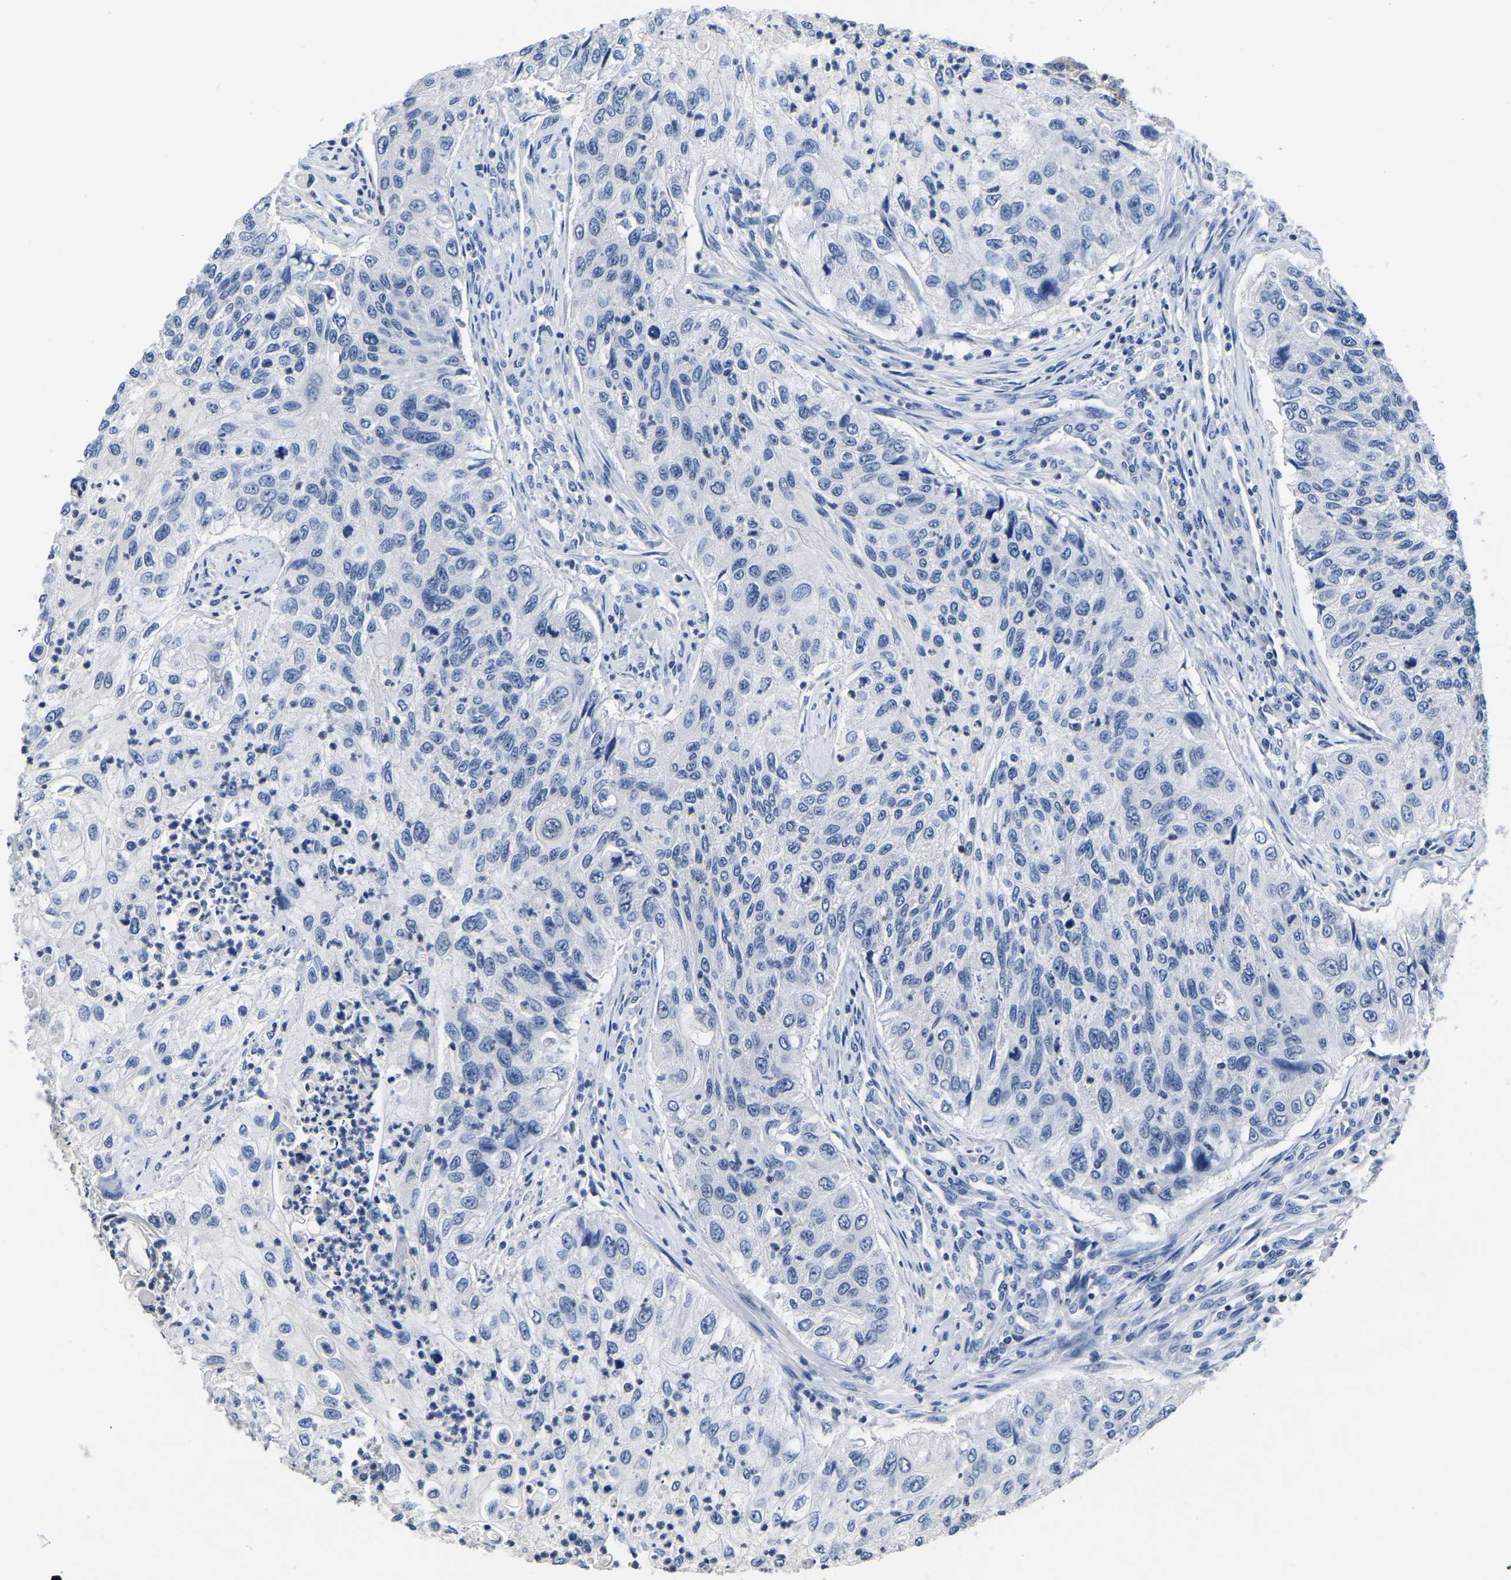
{"staining": {"intensity": "negative", "quantity": "none", "location": "none"}, "tissue": "urothelial cancer", "cell_type": "Tumor cells", "image_type": "cancer", "snomed": [{"axis": "morphology", "description": "Urothelial carcinoma, High grade"}, {"axis": "topography", "description": "Urinary bladder"}], "caption": "The histopathology image demonstrates no staining of tumor cells in urothelial cancer.", "gene": "FGD5", "patient": {"sex": "female", "age": 60}}